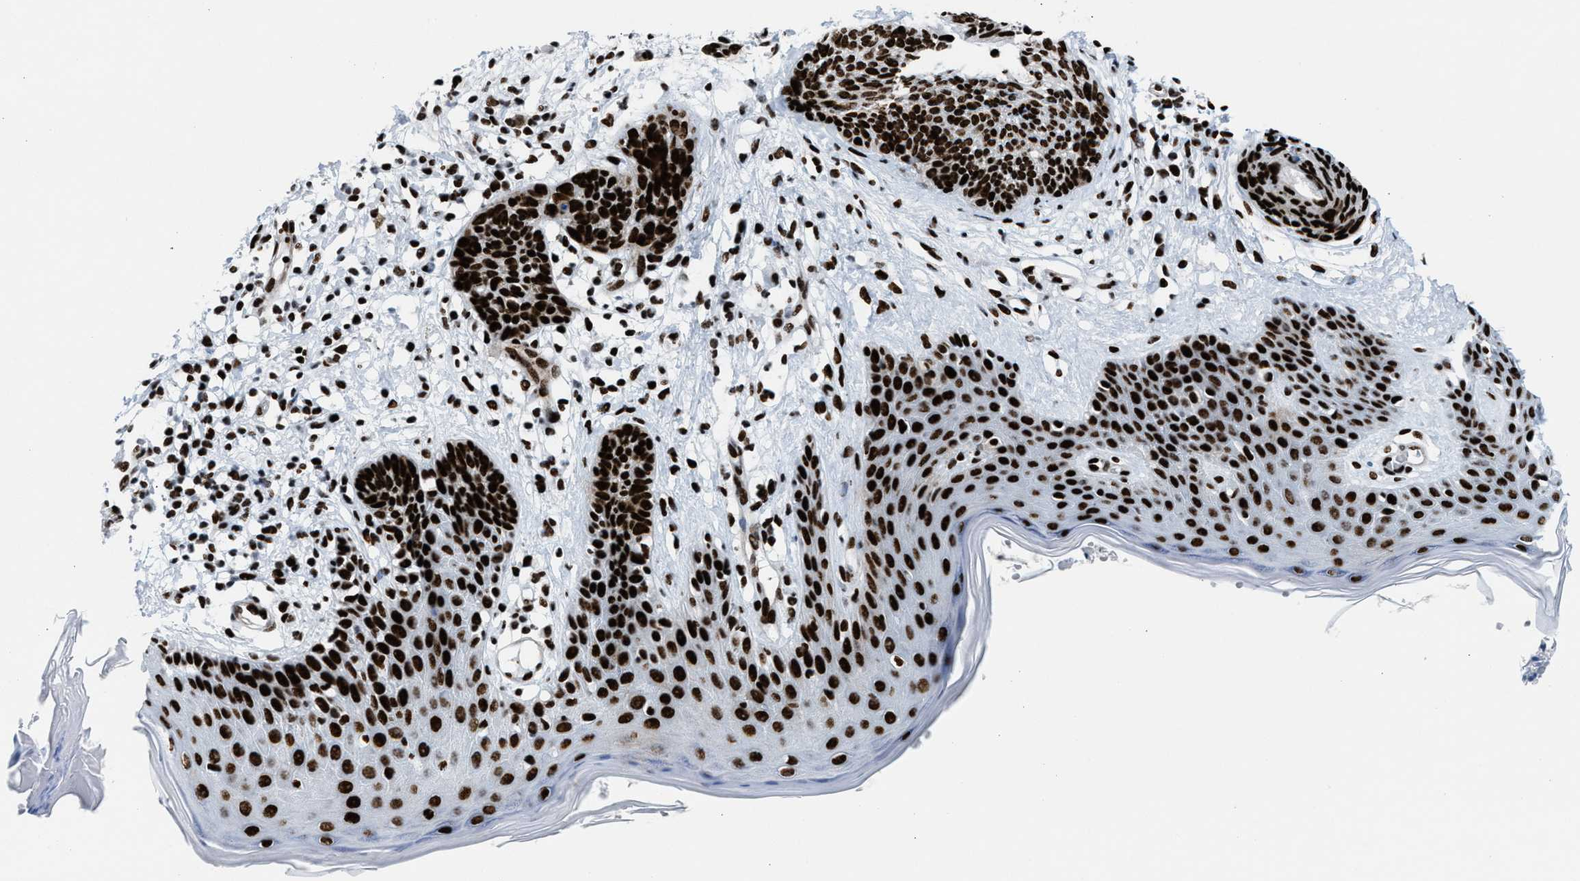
{"staining": {"intensity": "strong", "quantity": ">75%", "location": "nuclear"}, "tissue": "skin cancer", "cell_type": "Tumor cells", "image_type": "cancer", "snomed": [{"axis": "morphology", "description": "Basal cell carcinoma"}, {"axis": "topography", "description": "Skin"}], "caption": "IHC photomicrograph of basal cell carcinoma (skin) stained for a protein (brown), which displays high levels of strong nuclear positivity in about >75% of tumor cells.", "gene": "NONO", "patient": {"sex": "female", "age": 59}}